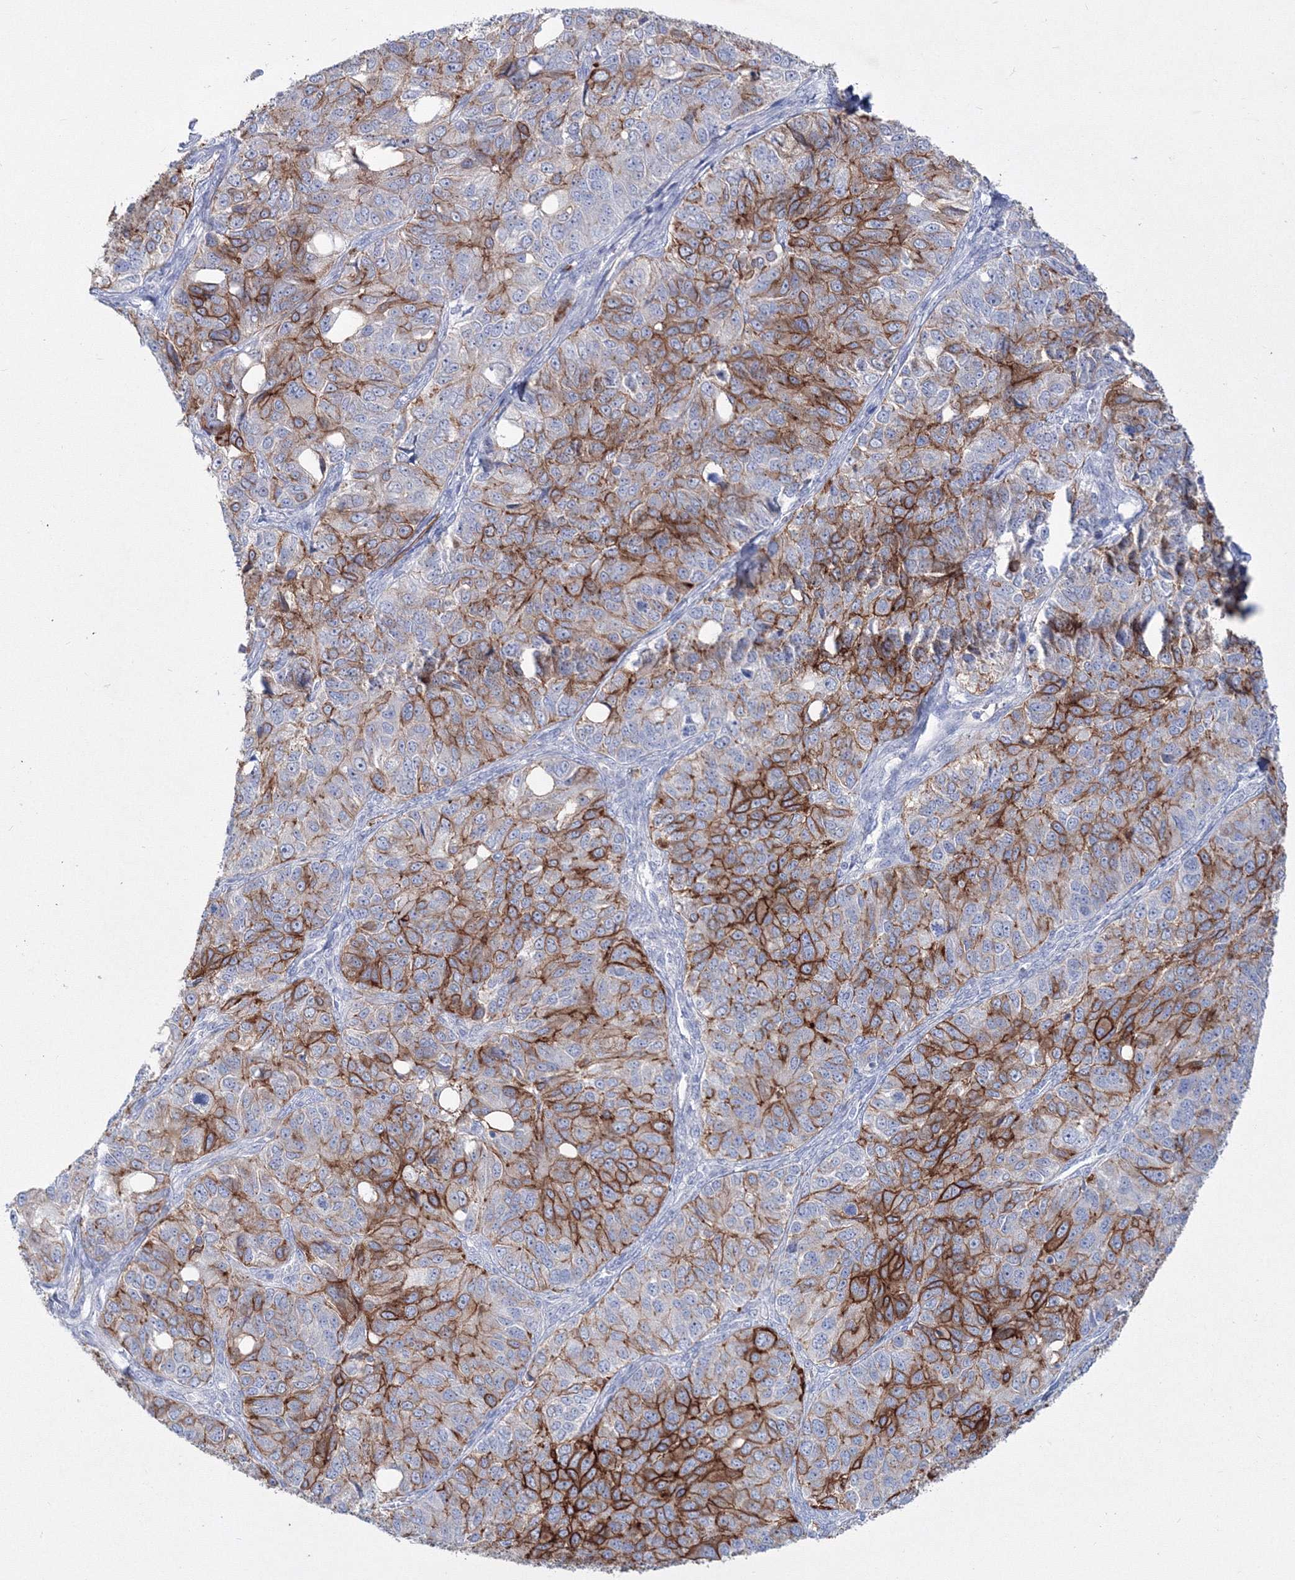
{"staining": {"intensity": "strong", "quantity": ">75%", "location": "cytoplasmic/membranous"}, "tissue": "ovarian cancer", "cell_type": "Tumor cells", "image_type": "cancer", "snomed": [{"axis": "morphology", "description": "Carcinoma, endometroid"}, {"axis": "topography", "description": "Ovary"}], "caption": "Endometroid carcinoma (ovarian) stained with a protein marker displays strong staining in tumor cells.", "gene": "TMEM139", "patient": {"sex": "female", "age": 51}}